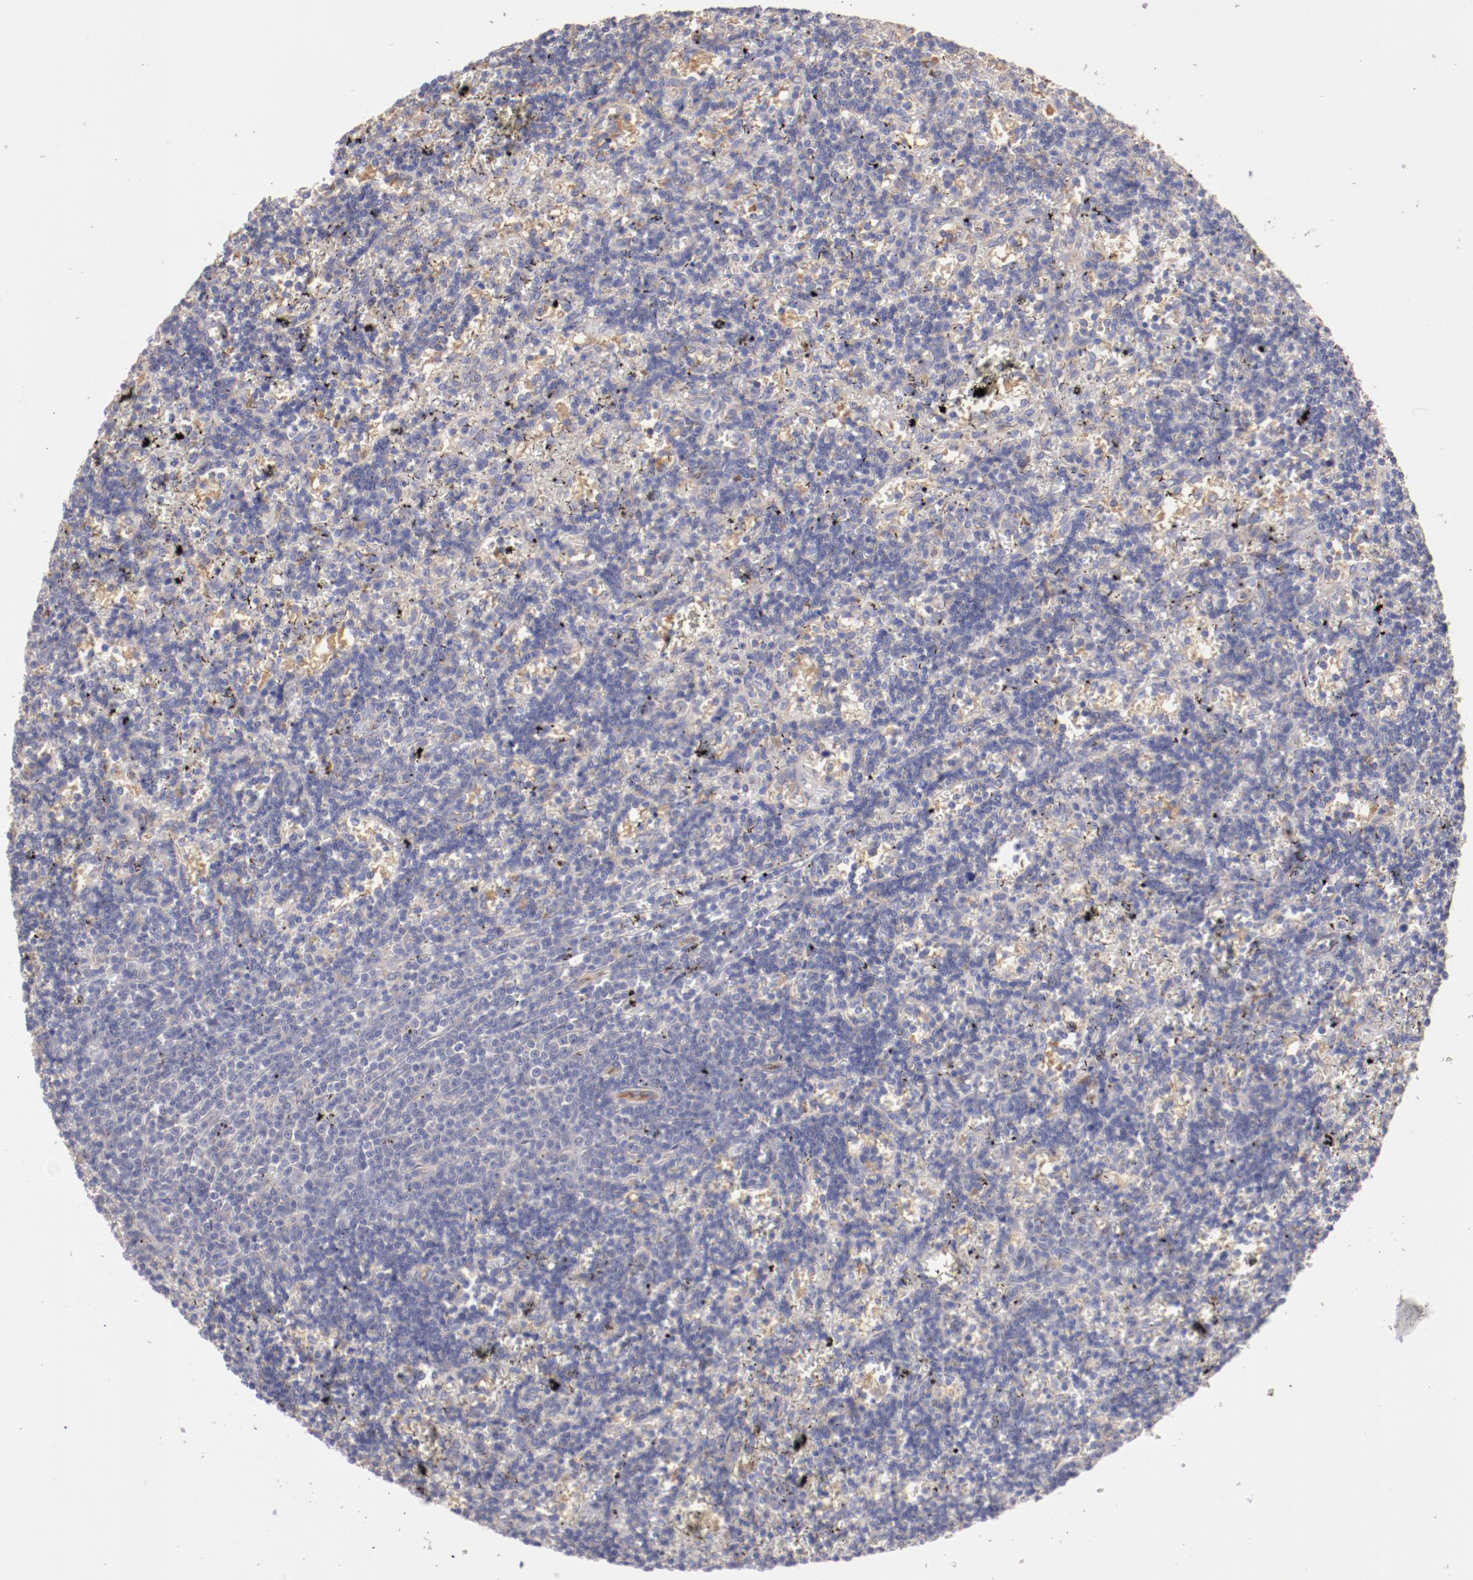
{"staining": {"intensity": "negative", "quantity": "none", "location": "none"}, "tissue": "lymphoma", "cell_type": "Tumor cells", "image_type": "cancer", "snomed": [{"axis": "morphology", "description": "Malignant lymphoma, non-Hodgkin's type, Low grade"}, {"axis": "topography", "description": "Spleen"}], "caption": "Protein analysis of malignant lymphoma, non-Hodgkin's type (low-grade) exhibits no significant positivity in tumor cells.", "gene": "ENTPD5", "patient": {"sex": "male", "age": 60}}